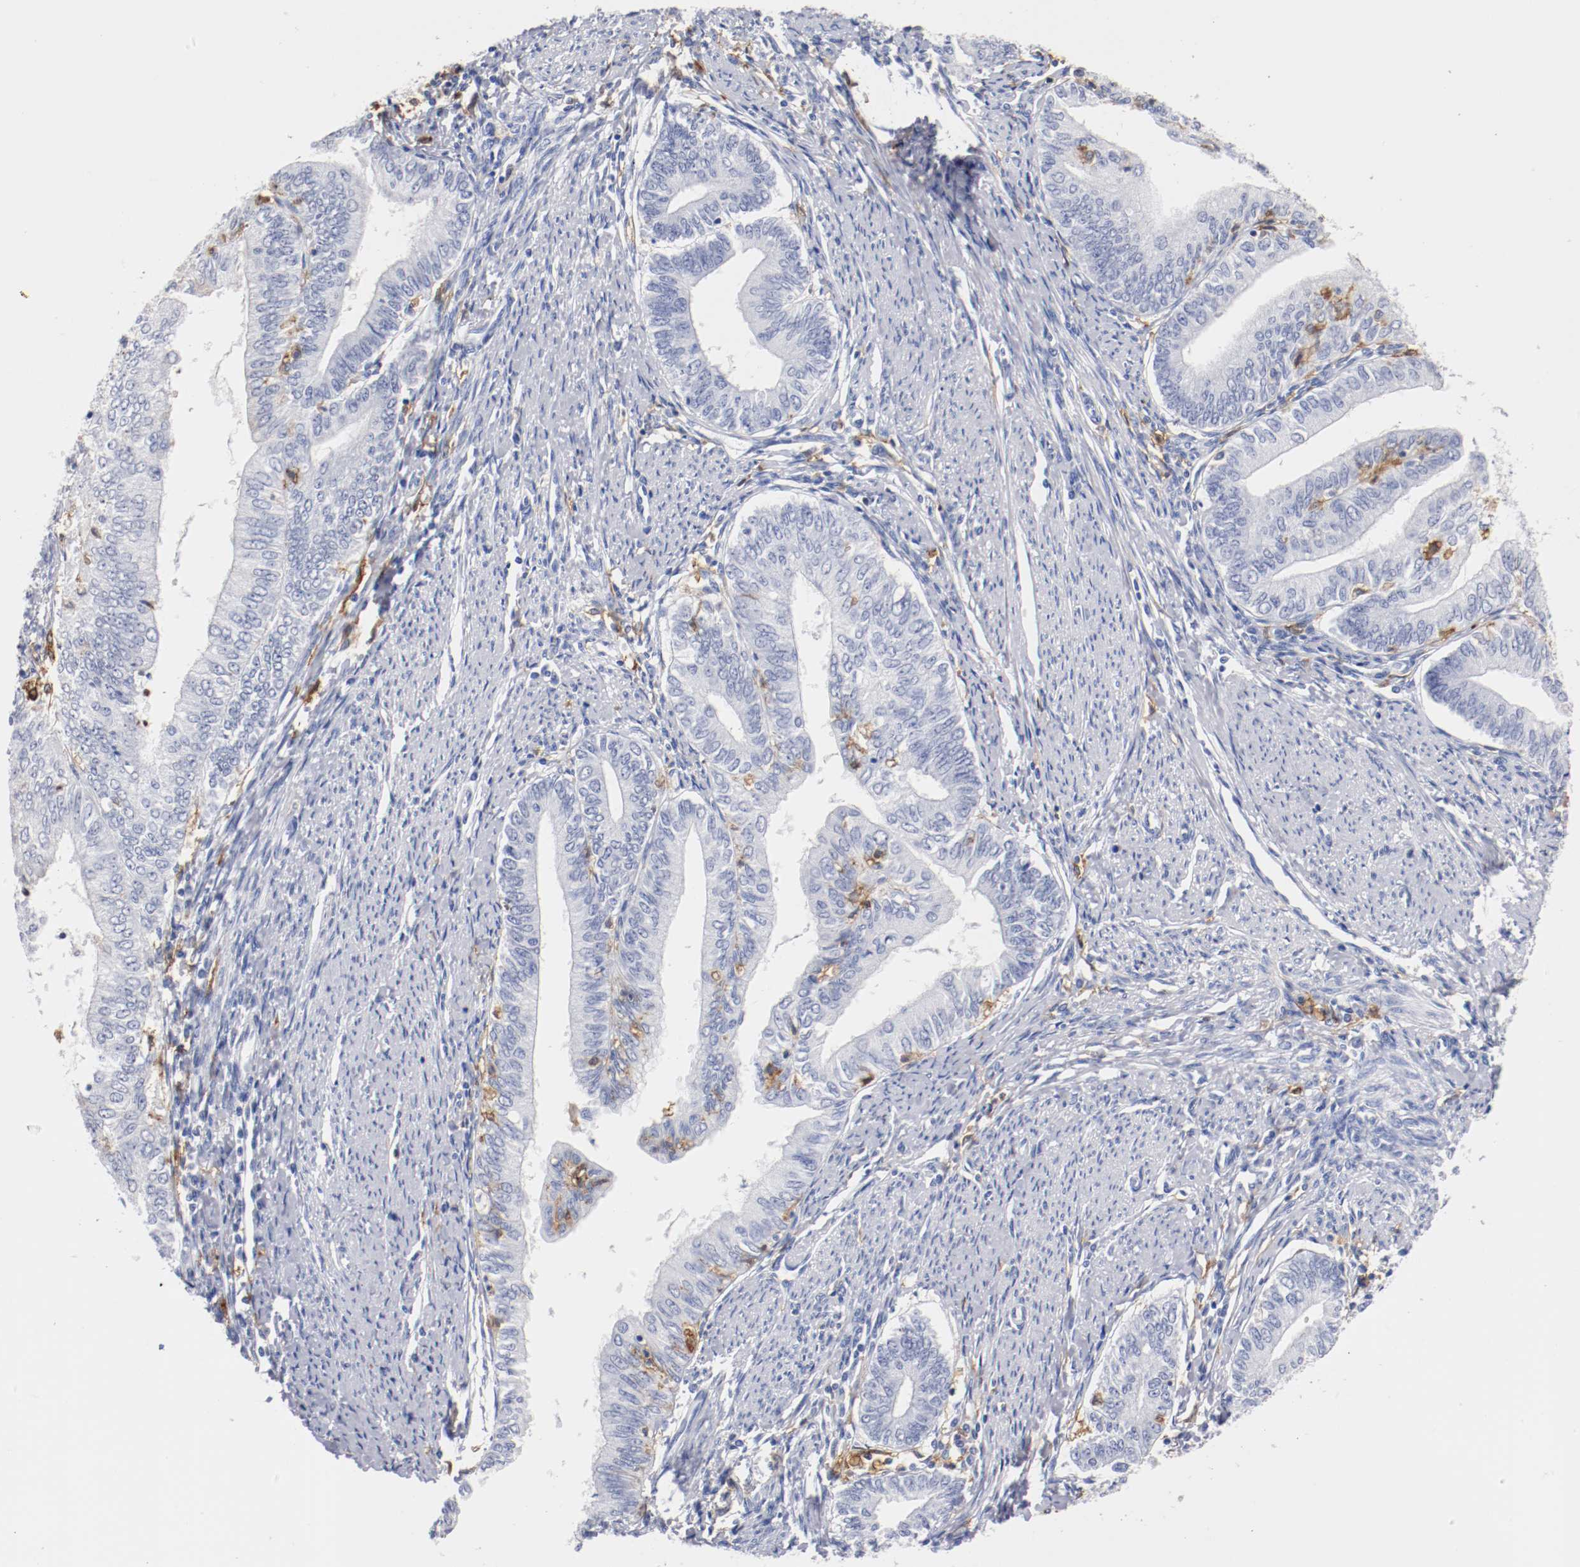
{"staining": {"intensity": "negative", "quantity": "none", "location": "none"}, "tissue": "endometrial cancer", "cell_type": "Tumor cells", "image_type": "cancer", "snomed": [{"axis": "morphology", "description": "Adenocarcinoma, NOS"}, {"axis": "topography", "description": "Endometrium"}], "caption": "This is a histopathology image of IHC staining of endometrial adenocarcinoma, which shows no positivity in tumor cells.", "gene": "ITGAX", "patient": {"sex": "female", "age": 66}}